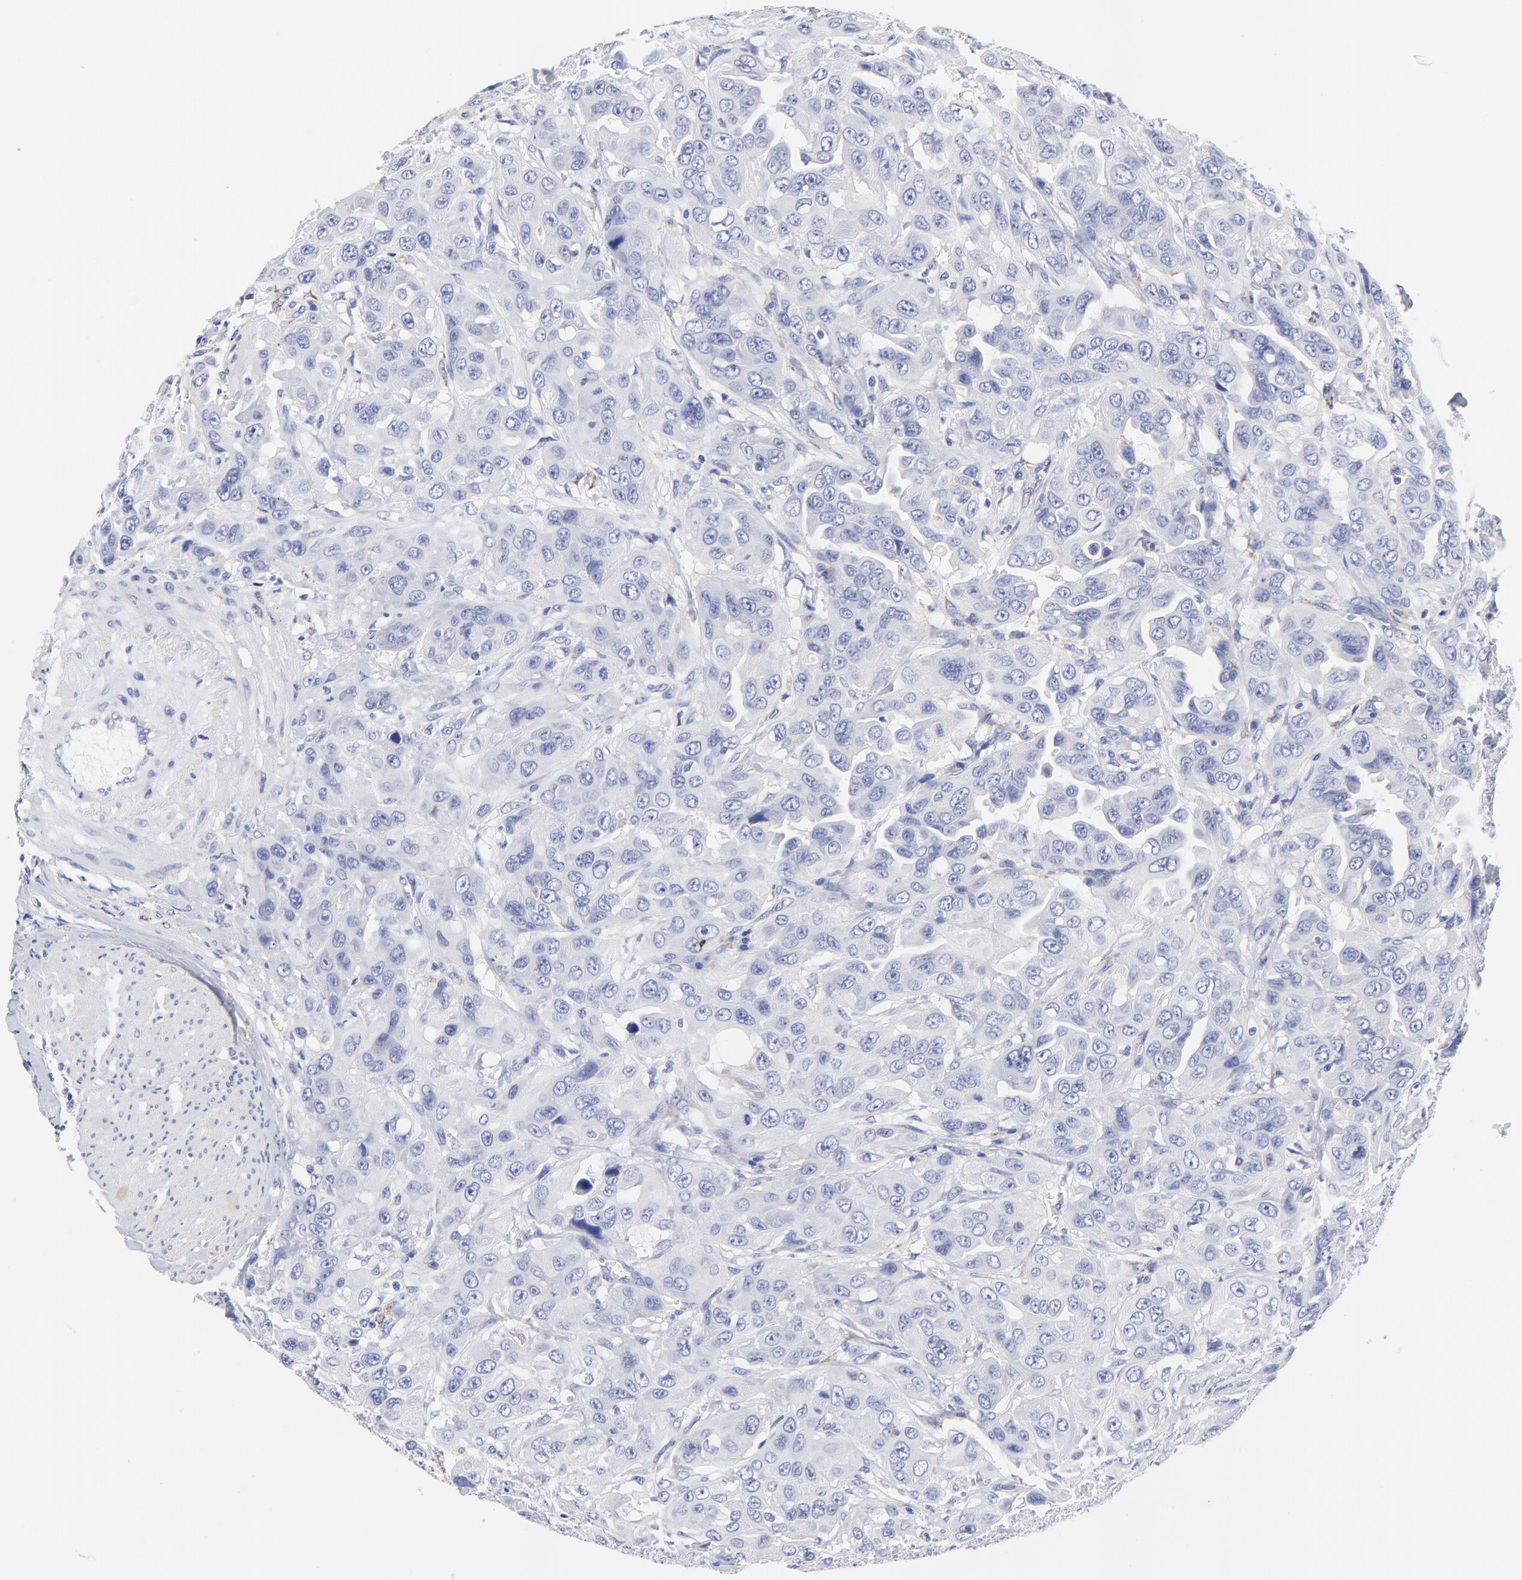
{"staining": {"intensity": "negative", "quantity": "none", "location": "none"}, "tissue": "urothelial cancer", "cell_type": "Tumor cells", "image_type": "cancer", "snomed": [{"axis": "morphology", "description": "Urothelial carcinoma, High grade"}, {"axis": "topography", "description": "Urinary bladder"}], "caption": "Immunohistochemical staining of human urothelial cancer shows no significant expression in tumor cells. (IHC, brightfield microscopy, high magnification).", "gene": "FBXO10", "patient": {"sex": "male", "age": 73}}